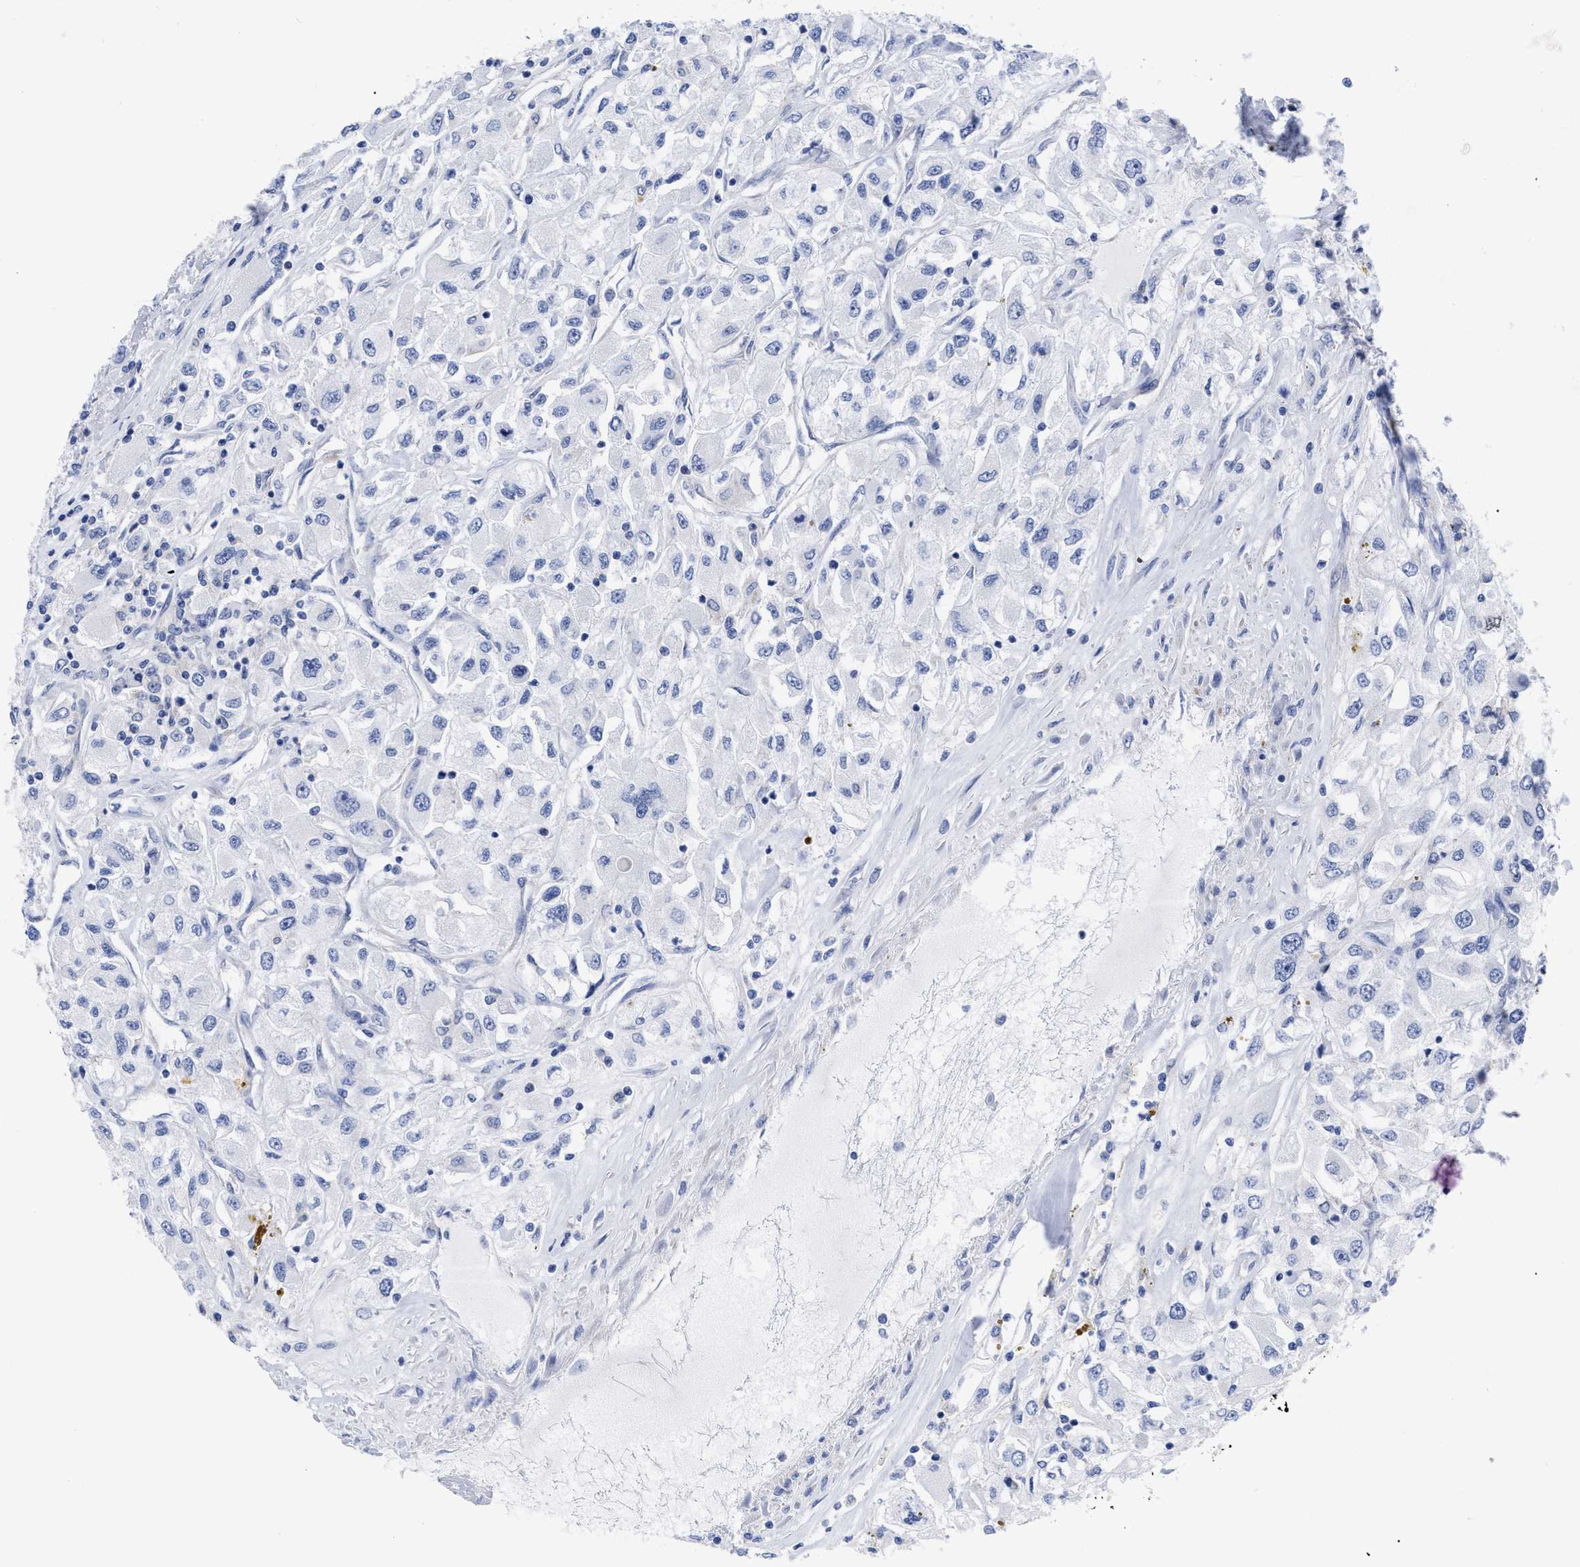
{"staining": {"intensity": "negative", "quantity": "none", "location": "none"}, "tissue": "renal cancer", "cell_type": "Tumor cells", "image_type": "cancer", "snomed": [{"axis": "morphology", "description": "Adenocarcinoma, NOS"}, {"axis": "topography", "description": "Kidney"}], "caption": "Renal adenocarcinoma was stained to show a protein in brown. There is no significant positivity in tumor cells.", "gene": "IRAG2", "patient": {"sex": "female", "age": 52}}